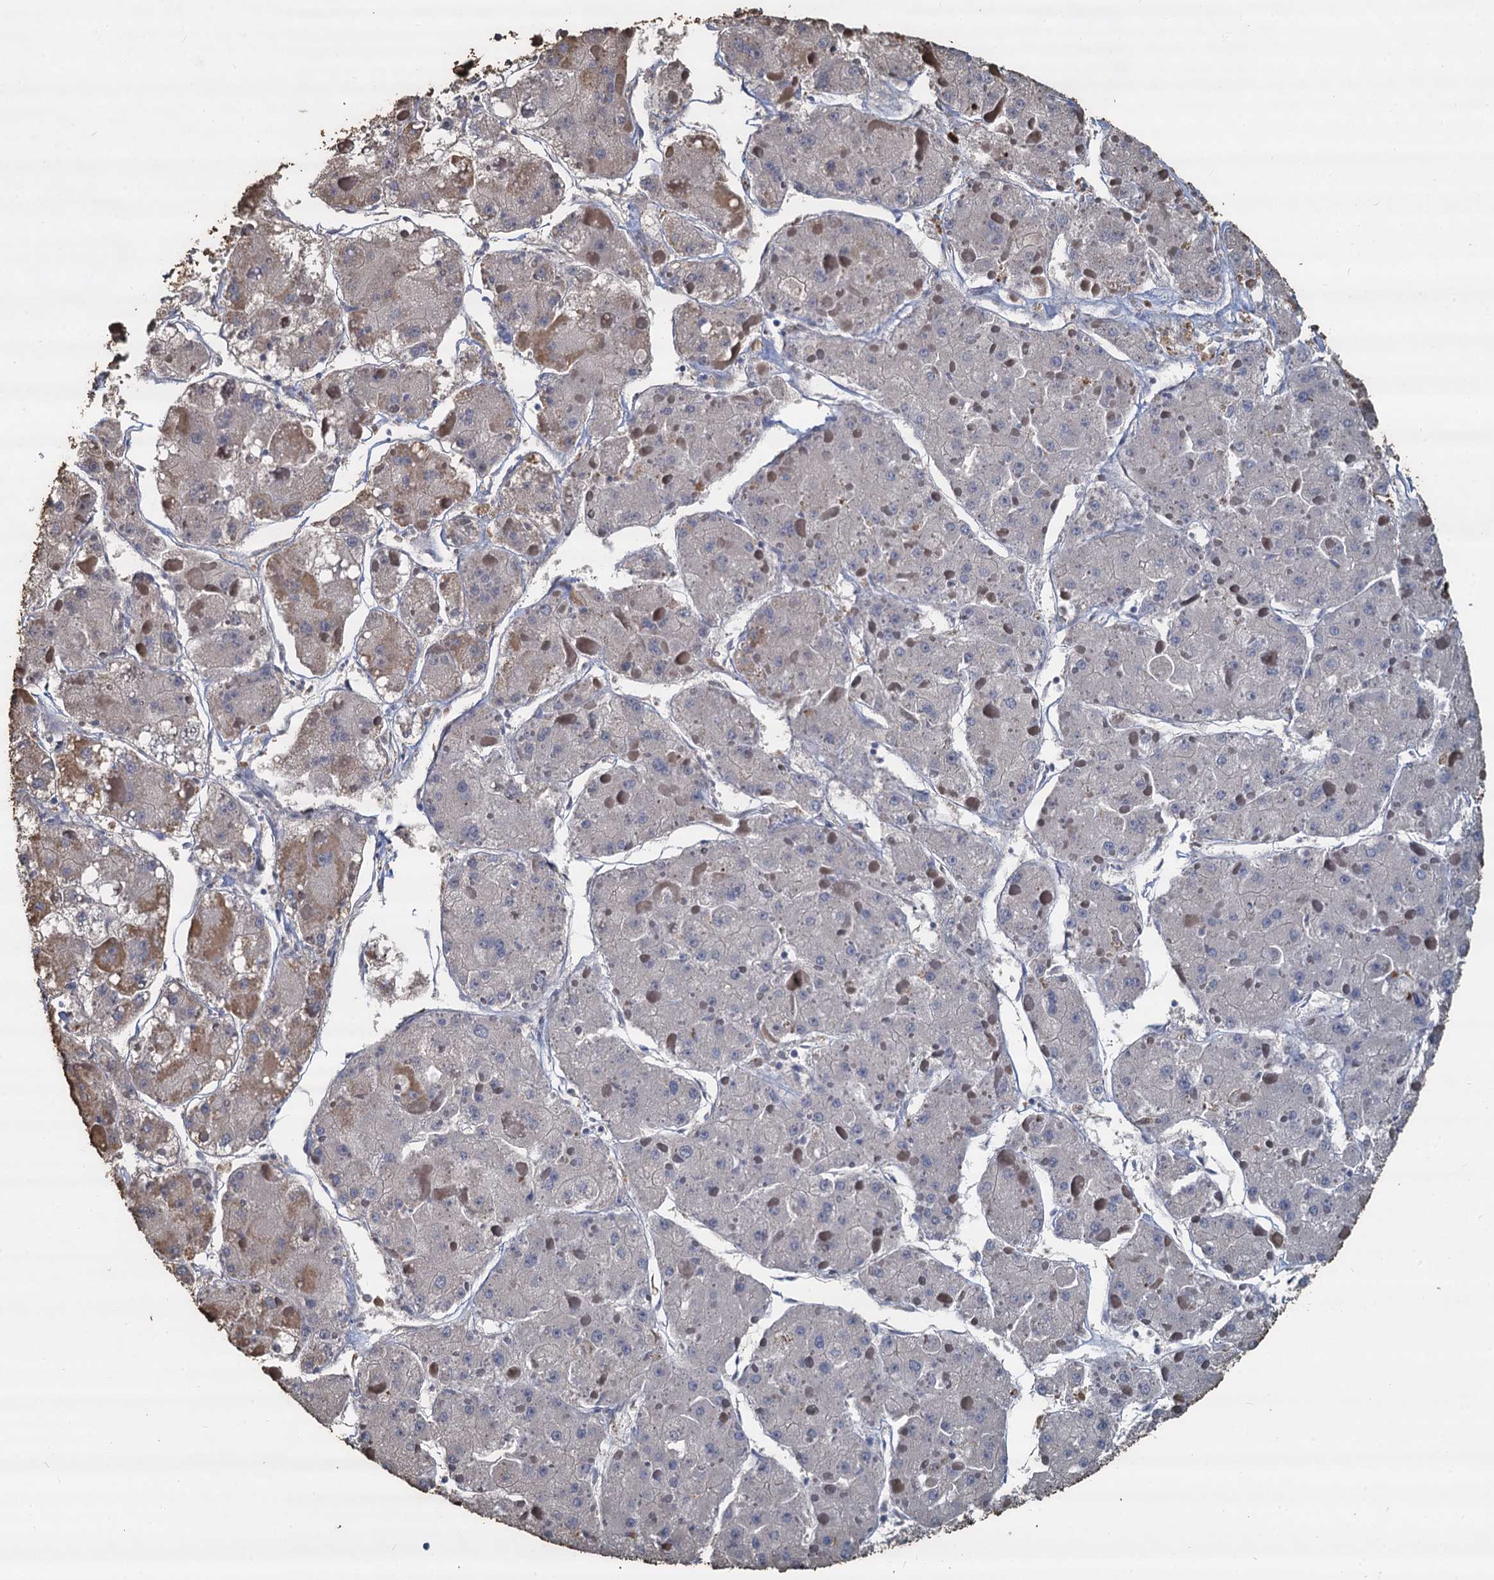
{"staining": {"intensity": "negative", "quantity": "none", "location": "none"}, "tissue": "liver cancer", "cell_type": "Tumor cells", "image_type": "cancer", "snomed": [{"axis": "morphology", "description": "Carcinoma, Hepatocellular, NOS"}, {"axis": "topography", "description": "Liver"}], "caption": "Photomicrograph shows no significant protein expression in tumor cells of liver cancer.", "gene": "TCTN2", "patient": {"sex": "female", "age": 73}}